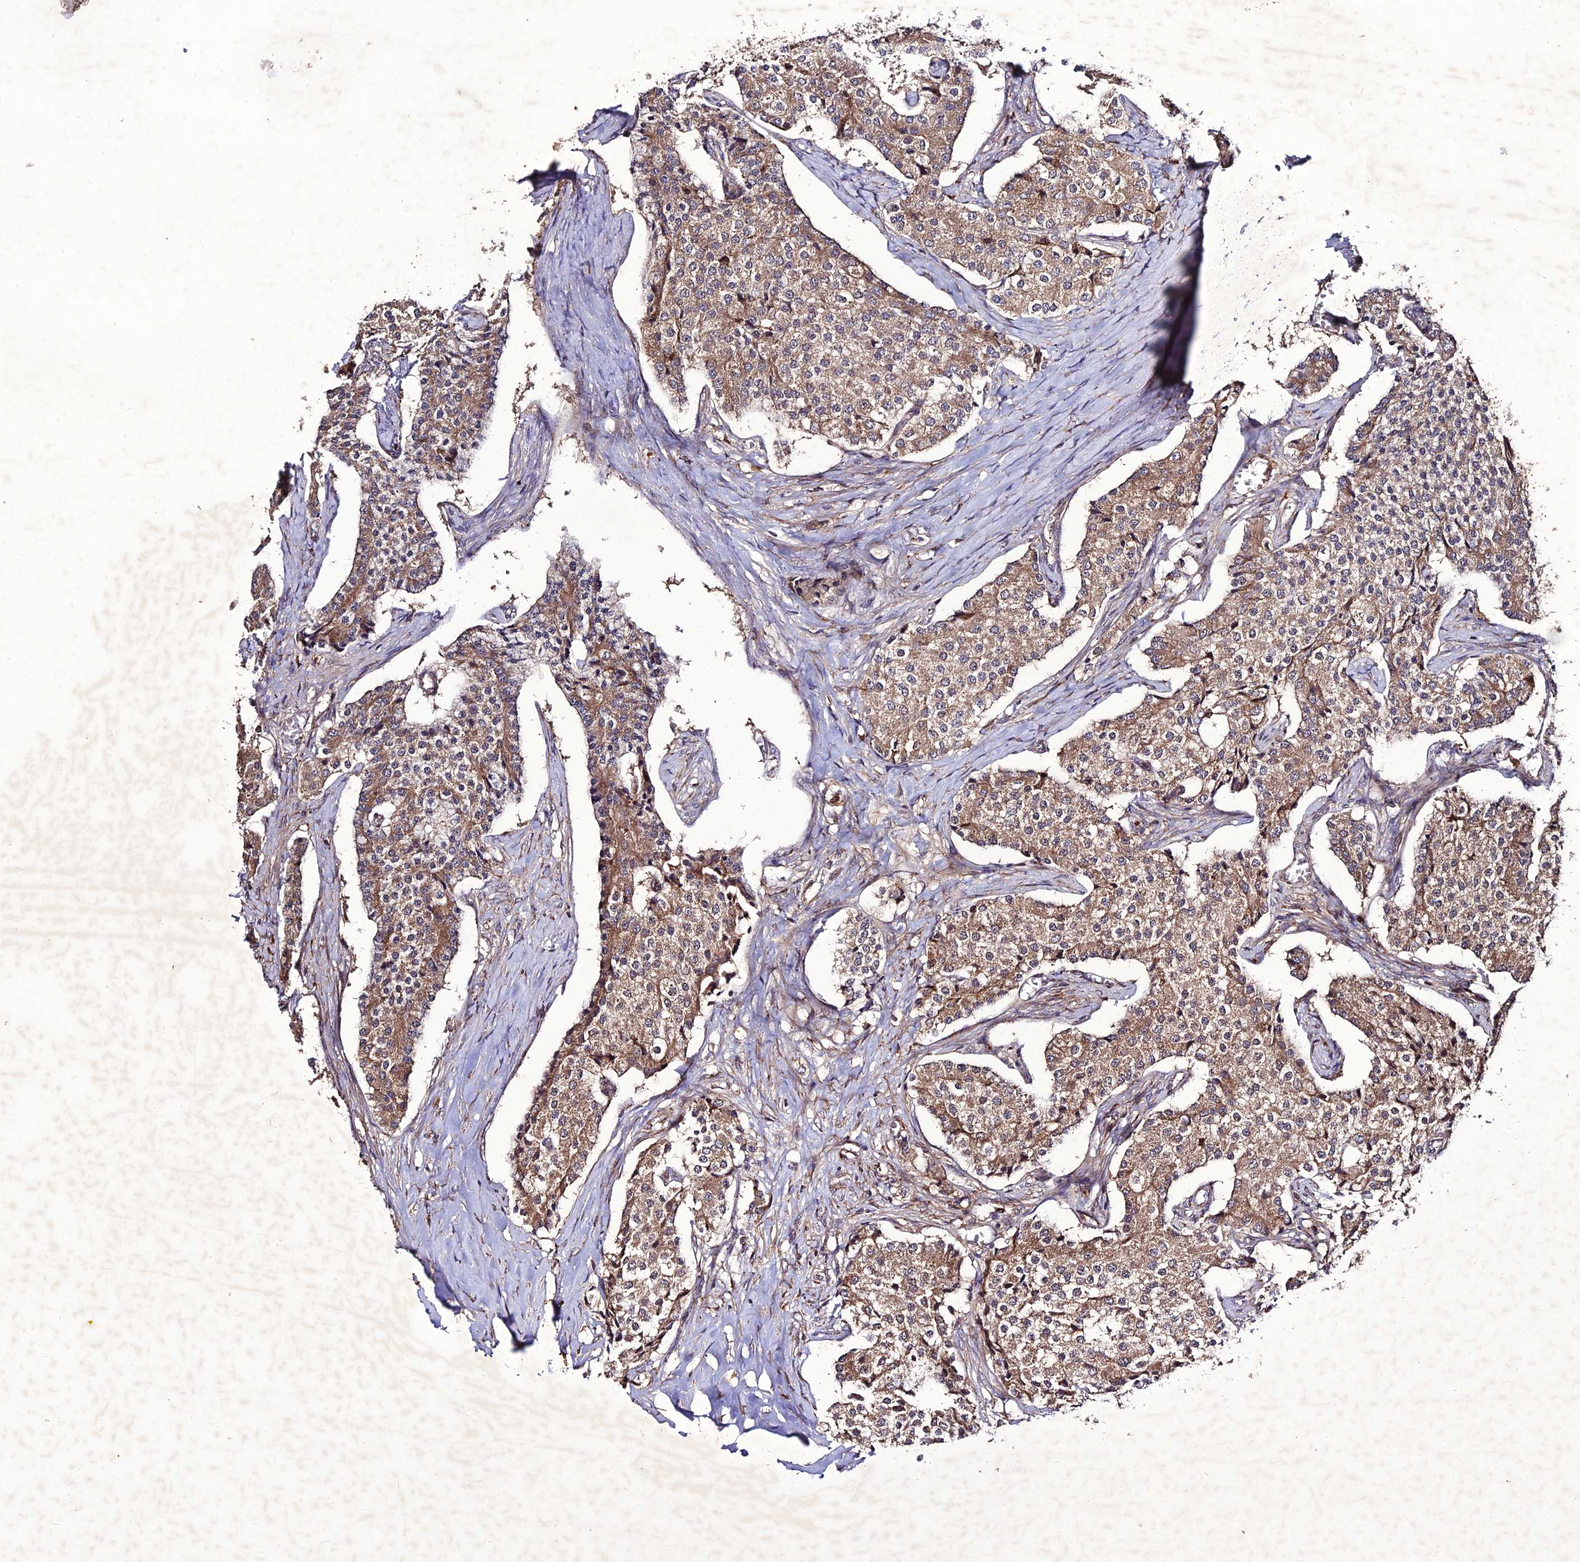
{"staining": {"intensity": "moderate", "quantity": ">75%", "location": "cytoplasmic/membranous"}, "tissue": "carcinoid", "cell_type": "Tumor cells", "image_type": "cancer", "snomed": [{"axis": "morphology", "description": "Carcinoid, malignant, NOS"}, {"axis": "topography", "description": "Colon"}], "caption": "Protein positivity by immunohistochemistry (IHC) exhibits moderate cytoplasmic/membranous positivity in approximately >75% of tumor cells in carcinoid (malignant).", "gene": "ZNF766", "patient": {"sex": "female", "age": 52}}